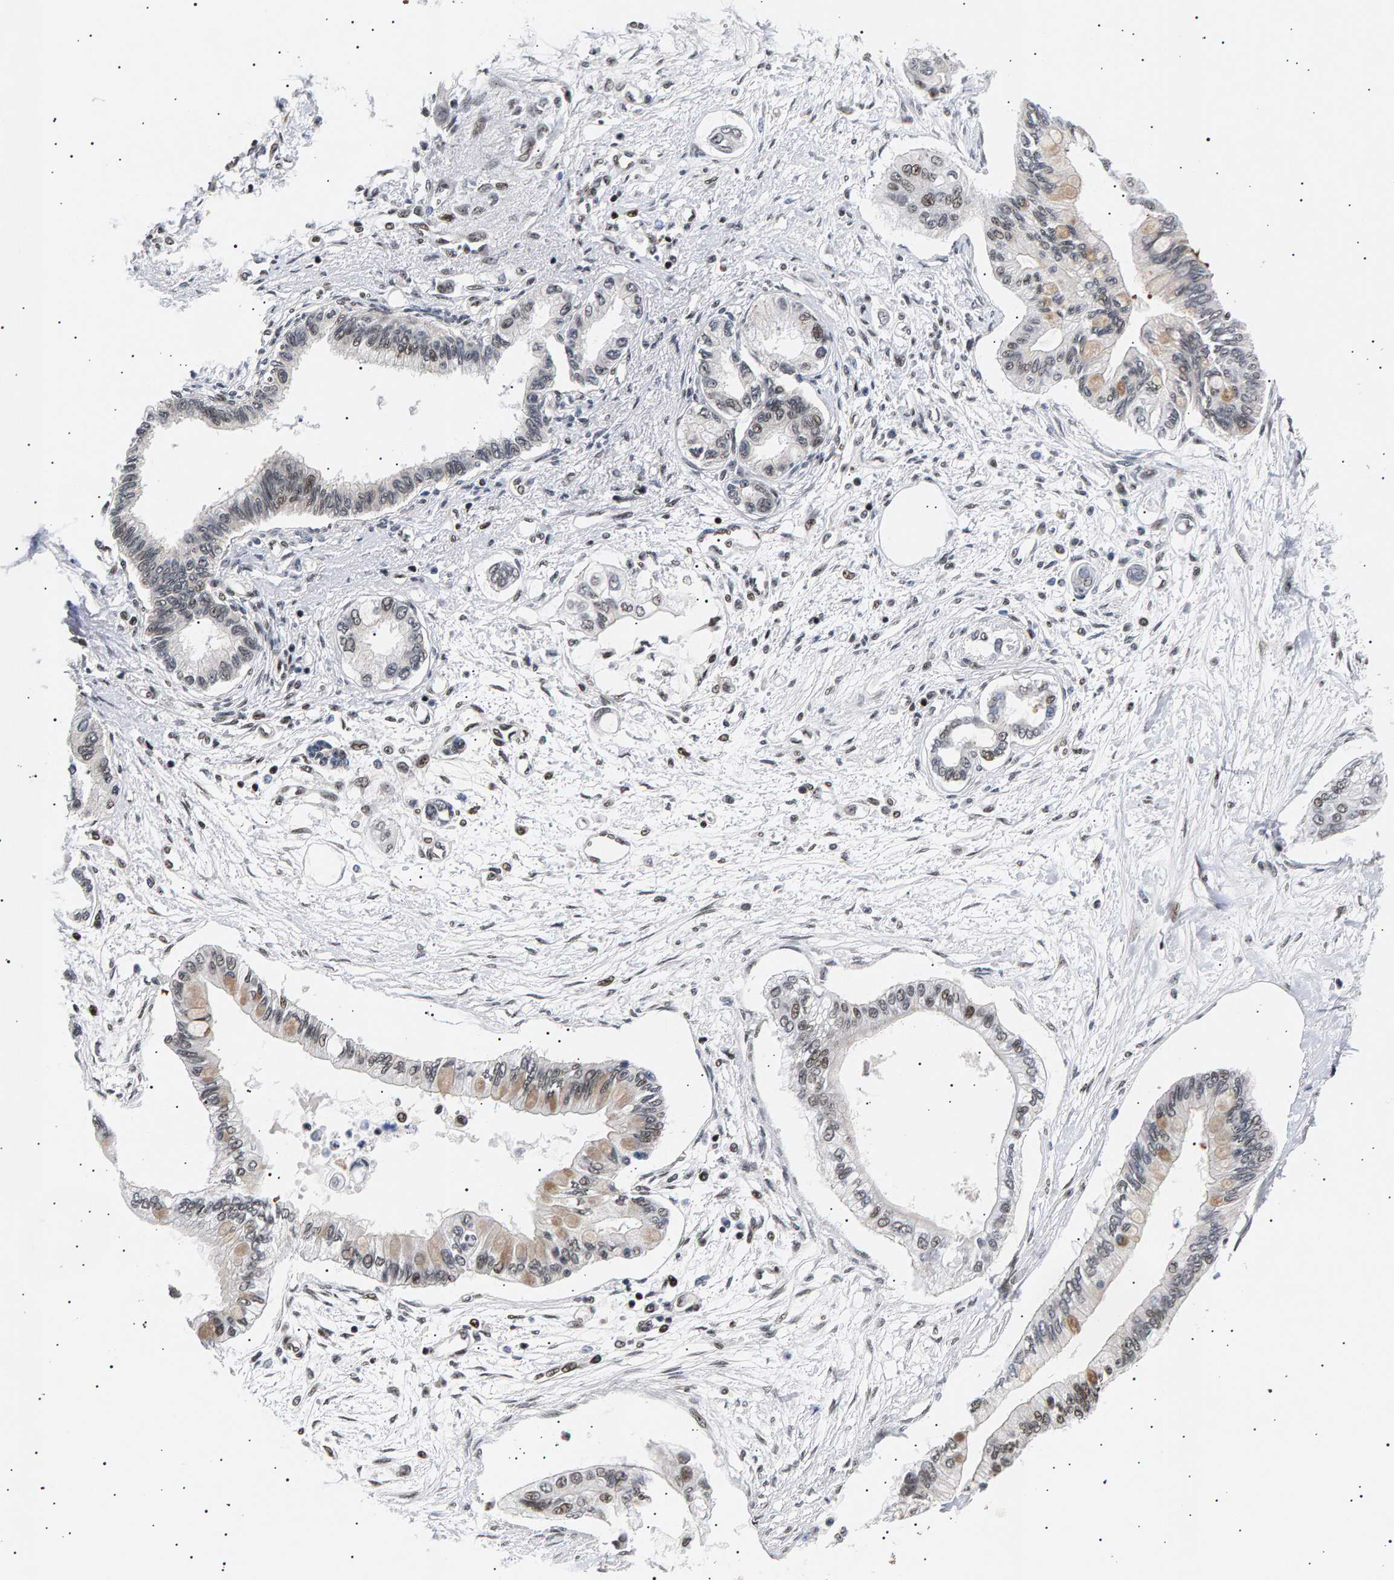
{"staining": {"intensity": "moderate", "quantity": "<25%", "location": "nuclear"}, "tissue": "pancreatic cancer", "cell_type": "Tumor cells", "image_type": "cancer", "snomed": [{"axis": "morphology", "description": "Adenocarcinoma, NOS"}, {"axis": "topography", "description": "Pancreas"}], "caption": "Immunohistochemistry (IHC) histopathology image of human pancreatic cancer stained for a protein (brown), which displays low levels of moderate nuclear staining in approximately <25% of tumor cells.", "gene": "ANKRD40", "patient": {"sex": "female", "age": 77}}